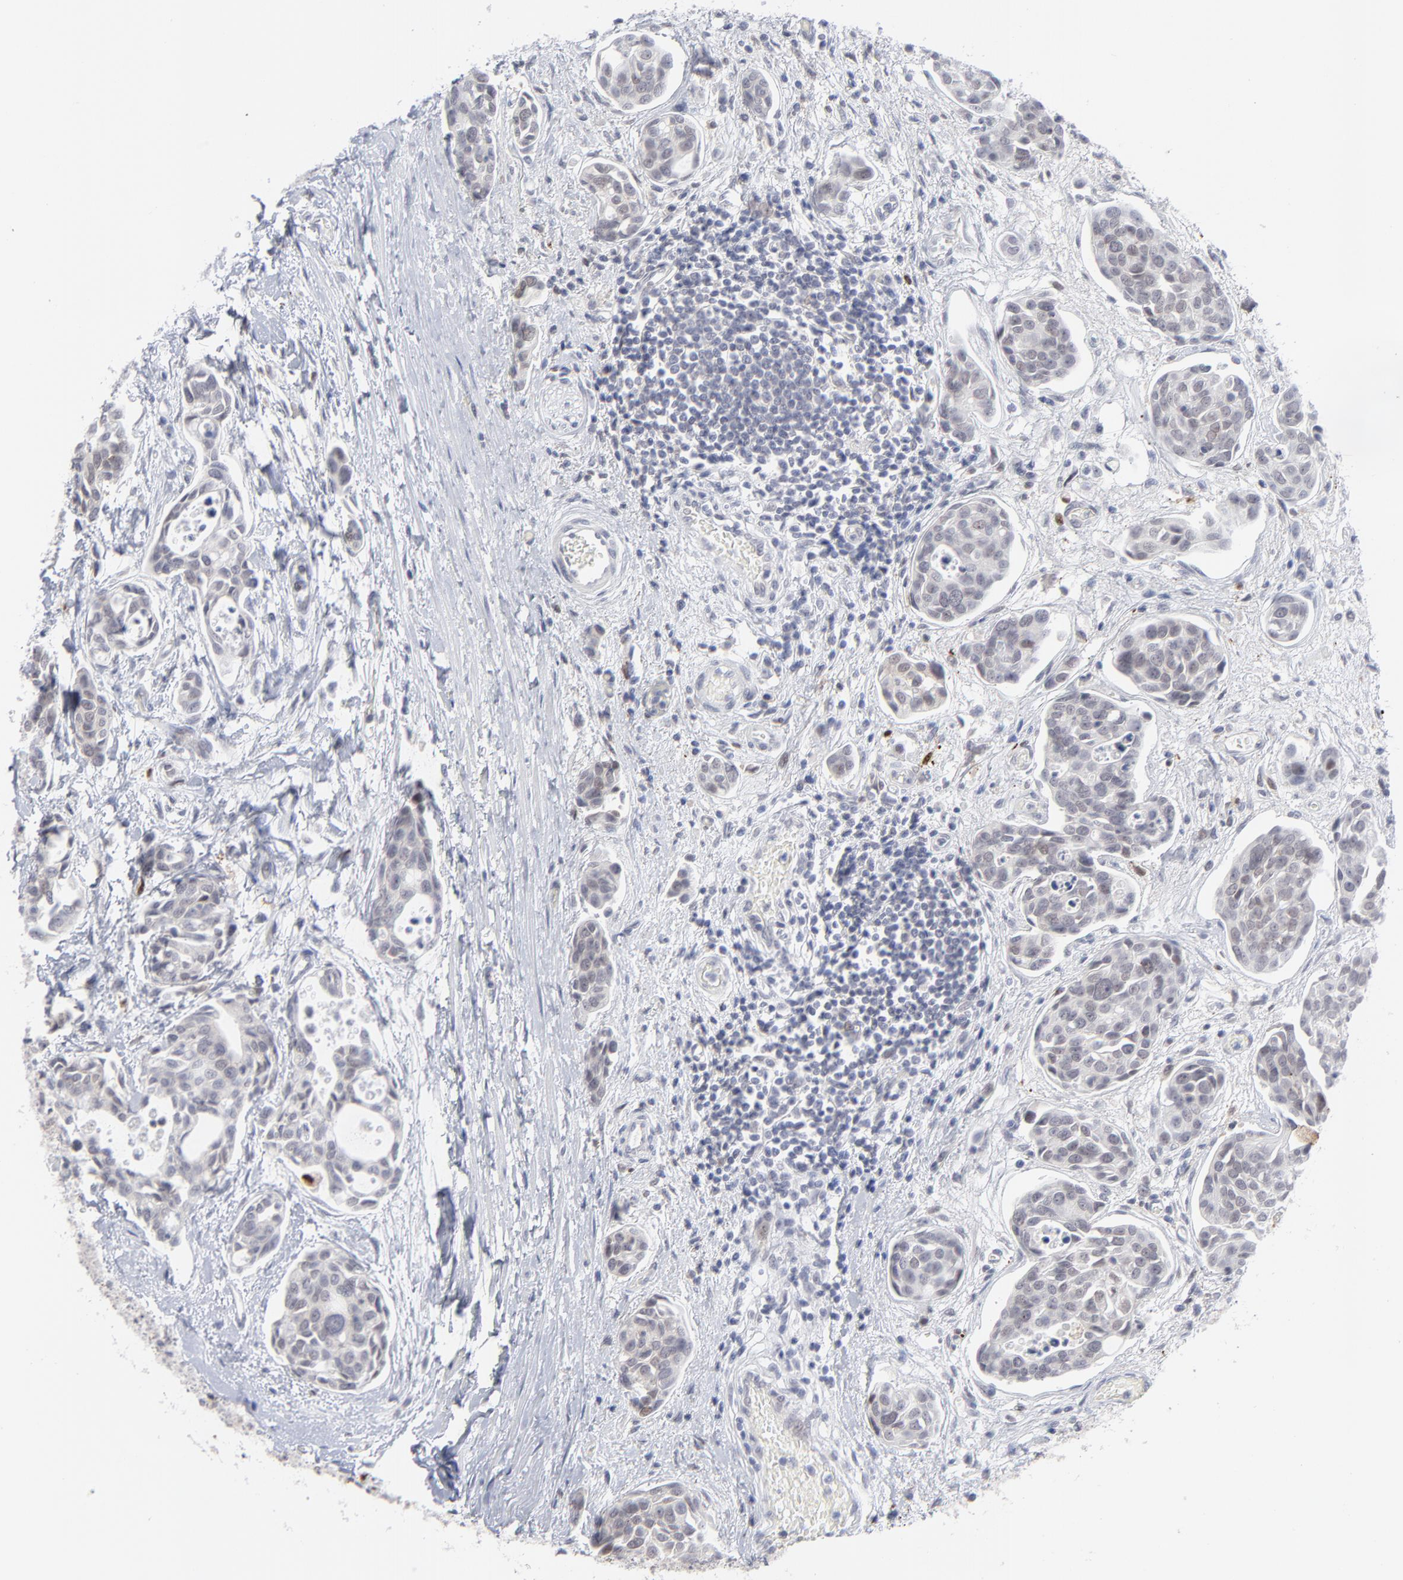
{"staining": {"intensity": "negative", "quantity": "none", "location": "none"}, "tissue": "urothelial cancer", "cell_type": "Tumor cells", "image_type": "cancer", "snomed": [{"axis": "morphology", "description": "Urothelial carcinoma, High grade"}, {"axis": "topography", "description": "Urinary bladder"}], "caption": "Micrograph shows no significant protein positivity in tumor cells of urothelial cancer.", "gene": "CCR2", "patient": {"sex": "male", "age": 78}}